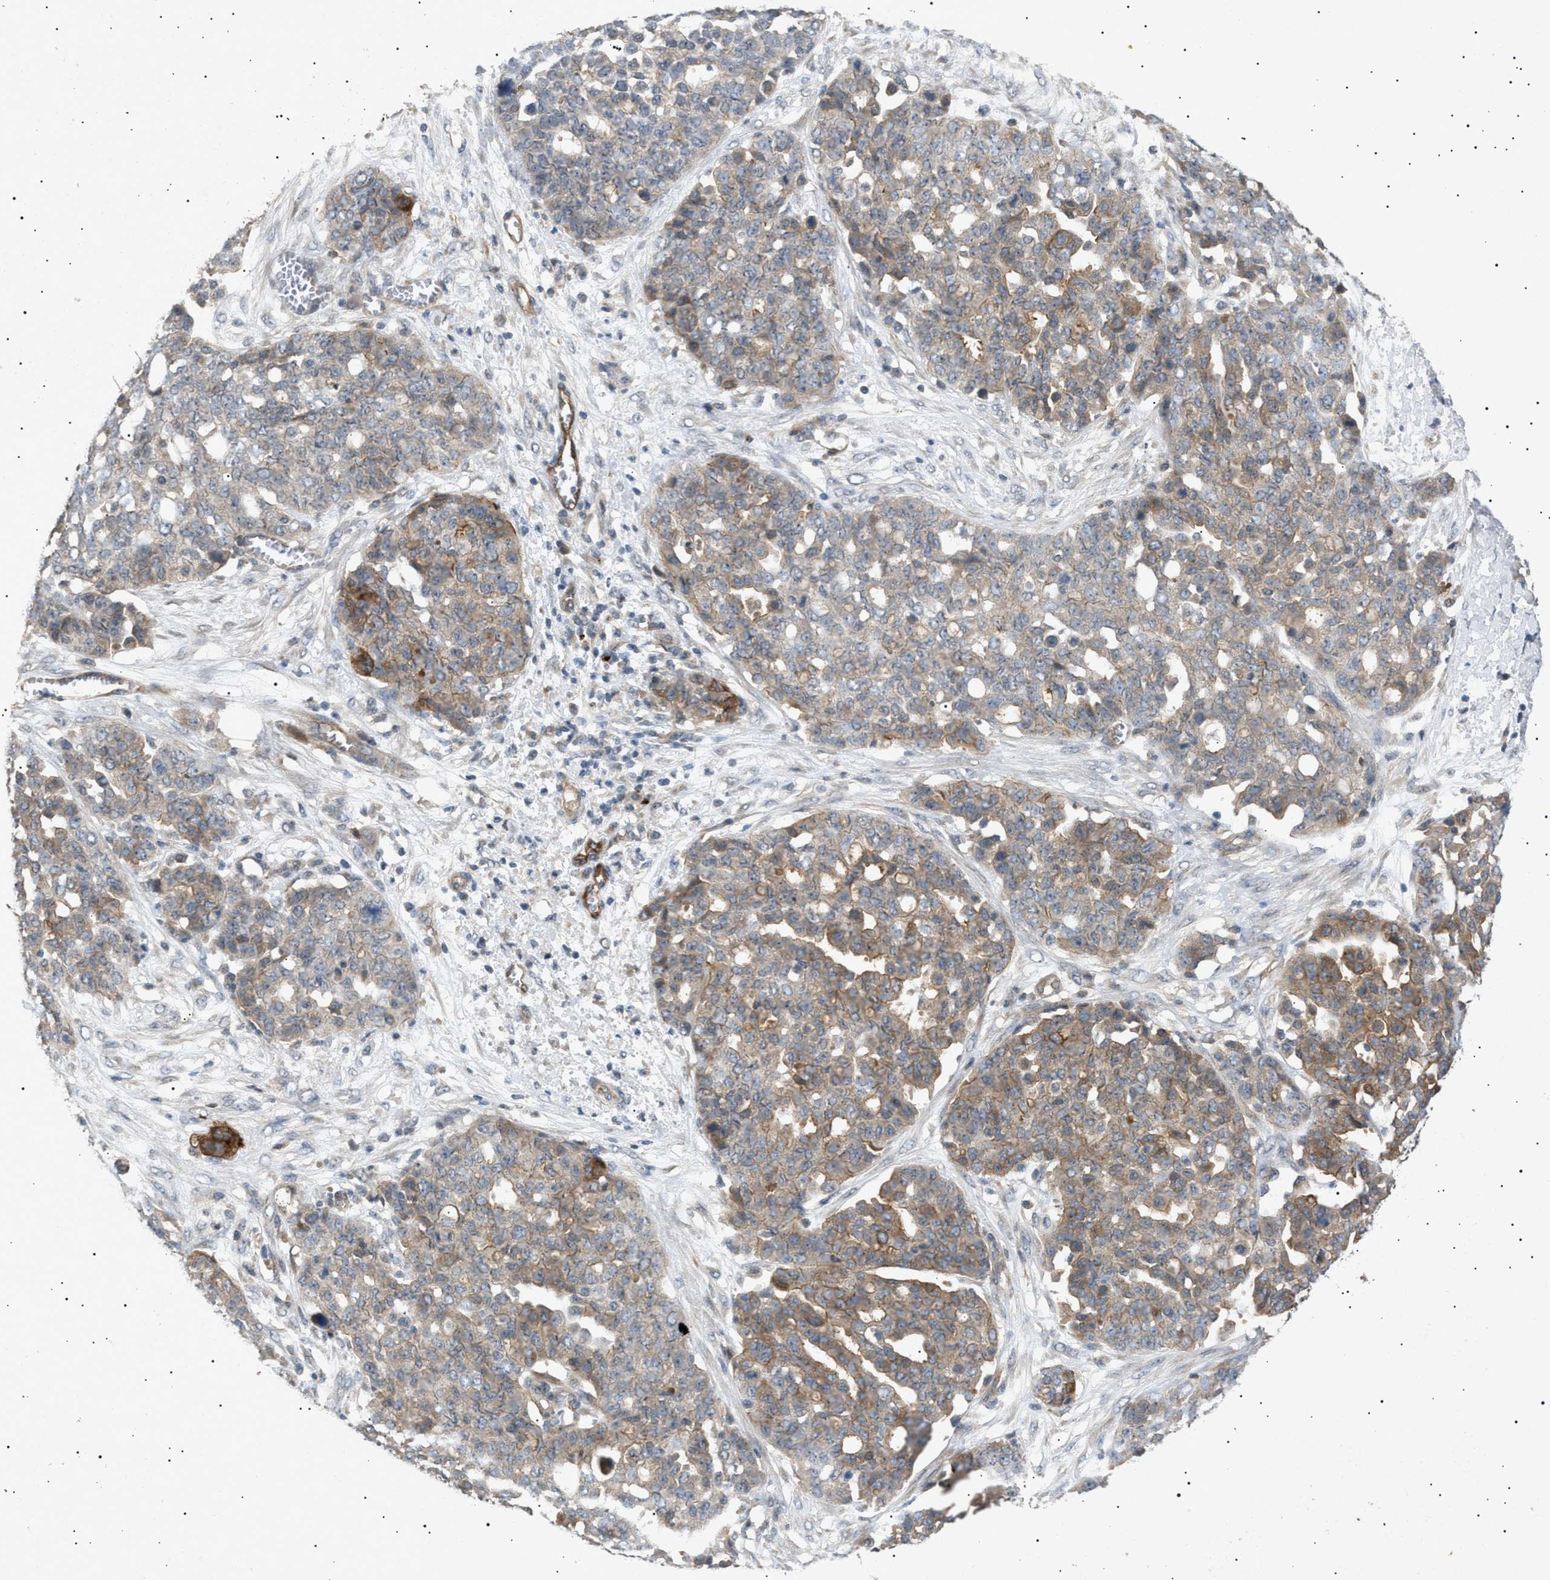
{"staining": {"intensity": "moderate", "quantity": "<25%", "location": "cytoplasmic/membranous"}, "tissue": "ovarian cancer", "cell_type": "Tumor cells", "image_type": "cancer", "snomed": [{"axis": "morphology", "description": "Cystadenocarcinoma, serous, NOS"}, {"axis": "topography", "description": "Soft tissue"}, {"axis": "topography", "description": "Ovary"}], "caption": "The micrograph demonstrates immunohistochemical staining of ovarian cancer. There is moderate cytoplasmic/membranous expression is identified in approximately <25% of tumor cells. (DAB (3,3'-diaminobenzidine) IHC, brown staining for protein, blue staining for nuclei).", "gene": "SIRT5", "patient": {"sex": "female", "age": 57}}